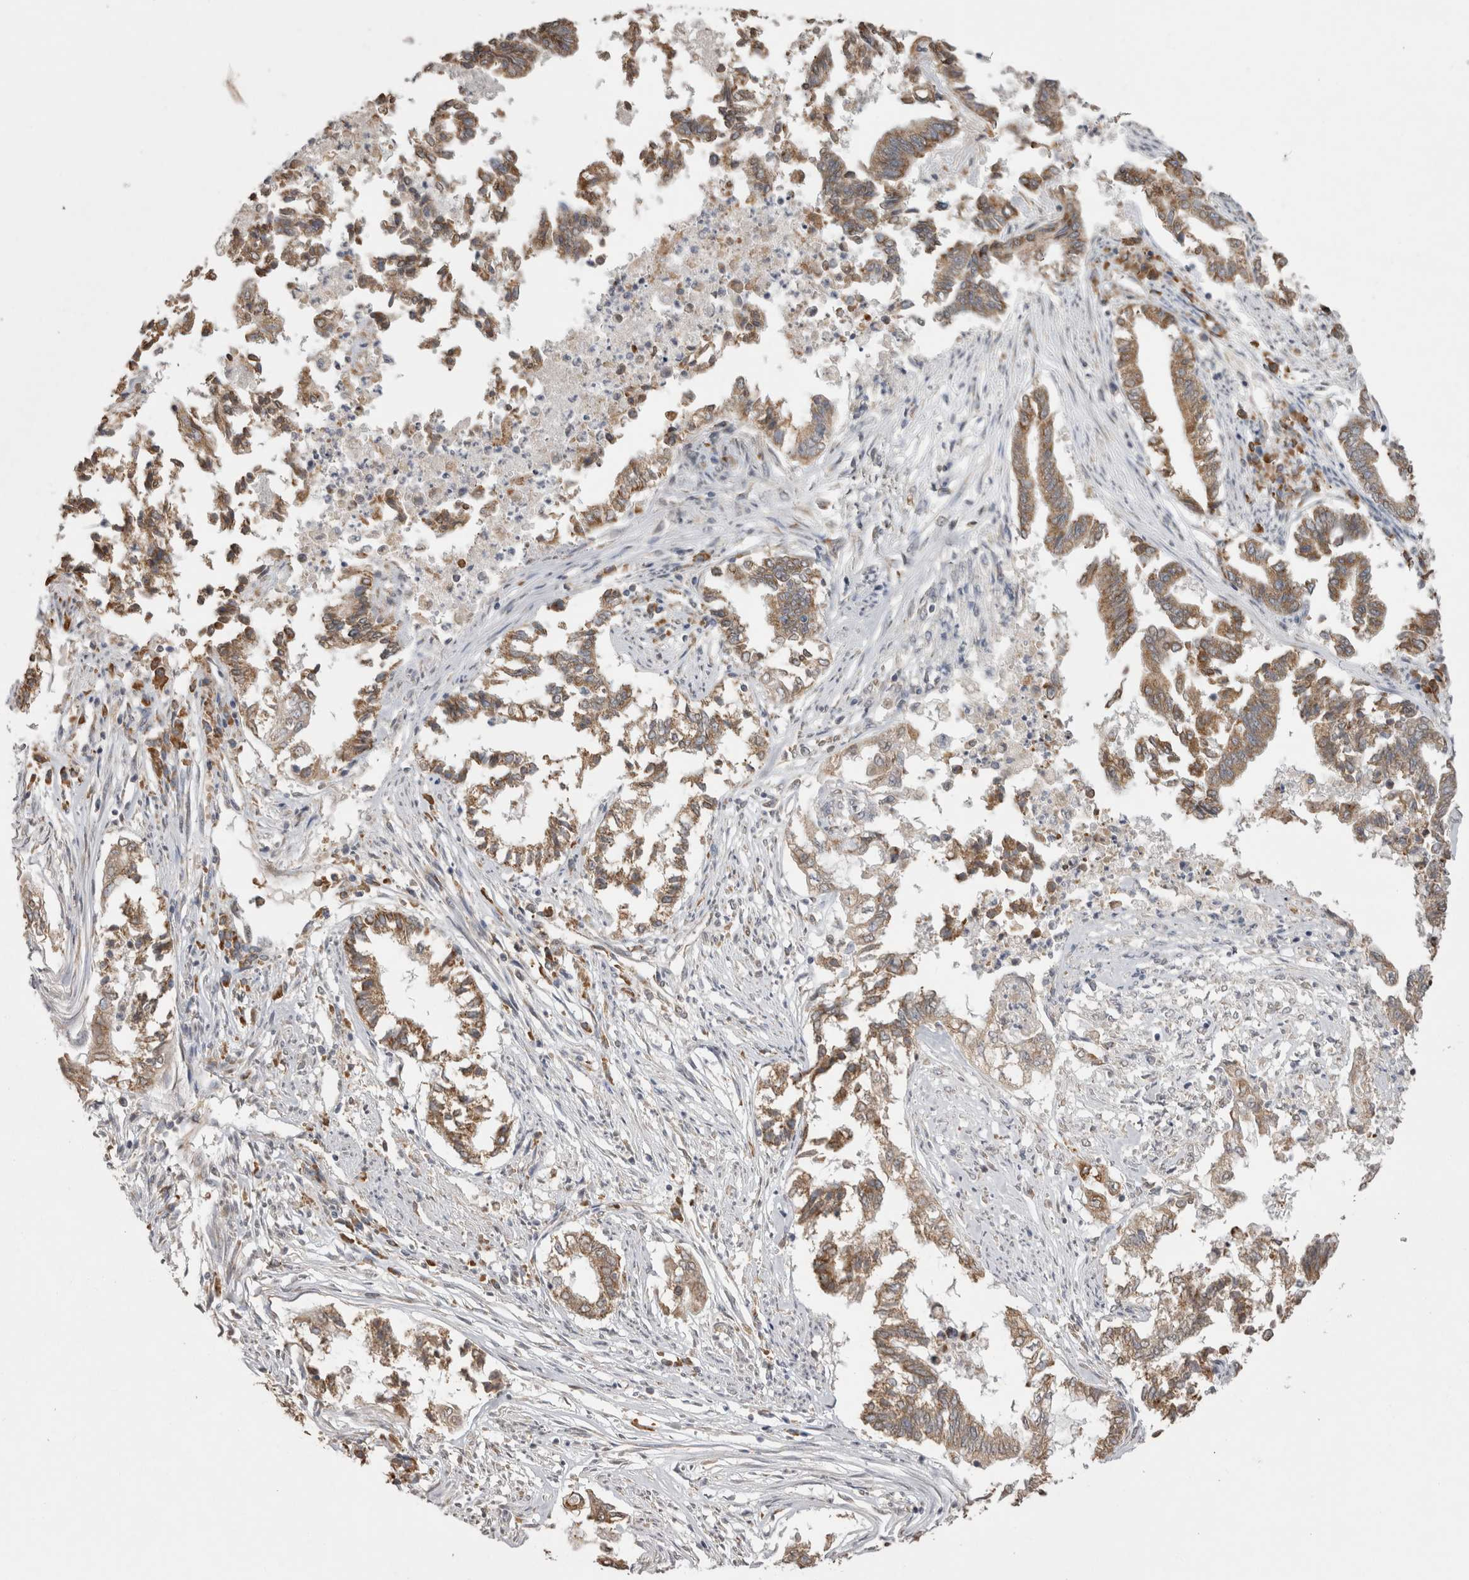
{"staining": {"intensity": "moderate", "quantity": ">75%", "location": "cytoplasmic/membranous"}, "tissue": "endometrial cancer", "cell_type": "Tumor cells", "image_type": "cancer", "snomed": [{"axis": "morphology", "description": "Necrosis, NOS"}, {"axis": "morphology", "description": "Adenocarcinoma, NOS"}, {"axis": "topography", "description": "Endometrium"}], "caption": "The micrograph exhibits staining of endometrial cancer (adenocarcinoma), revealing moderate cytoplasmic/membranous protein staining (brown color) within tumor cells.", "gene": "NOMO1", "patient": {"sex": "female", "age": 79}}